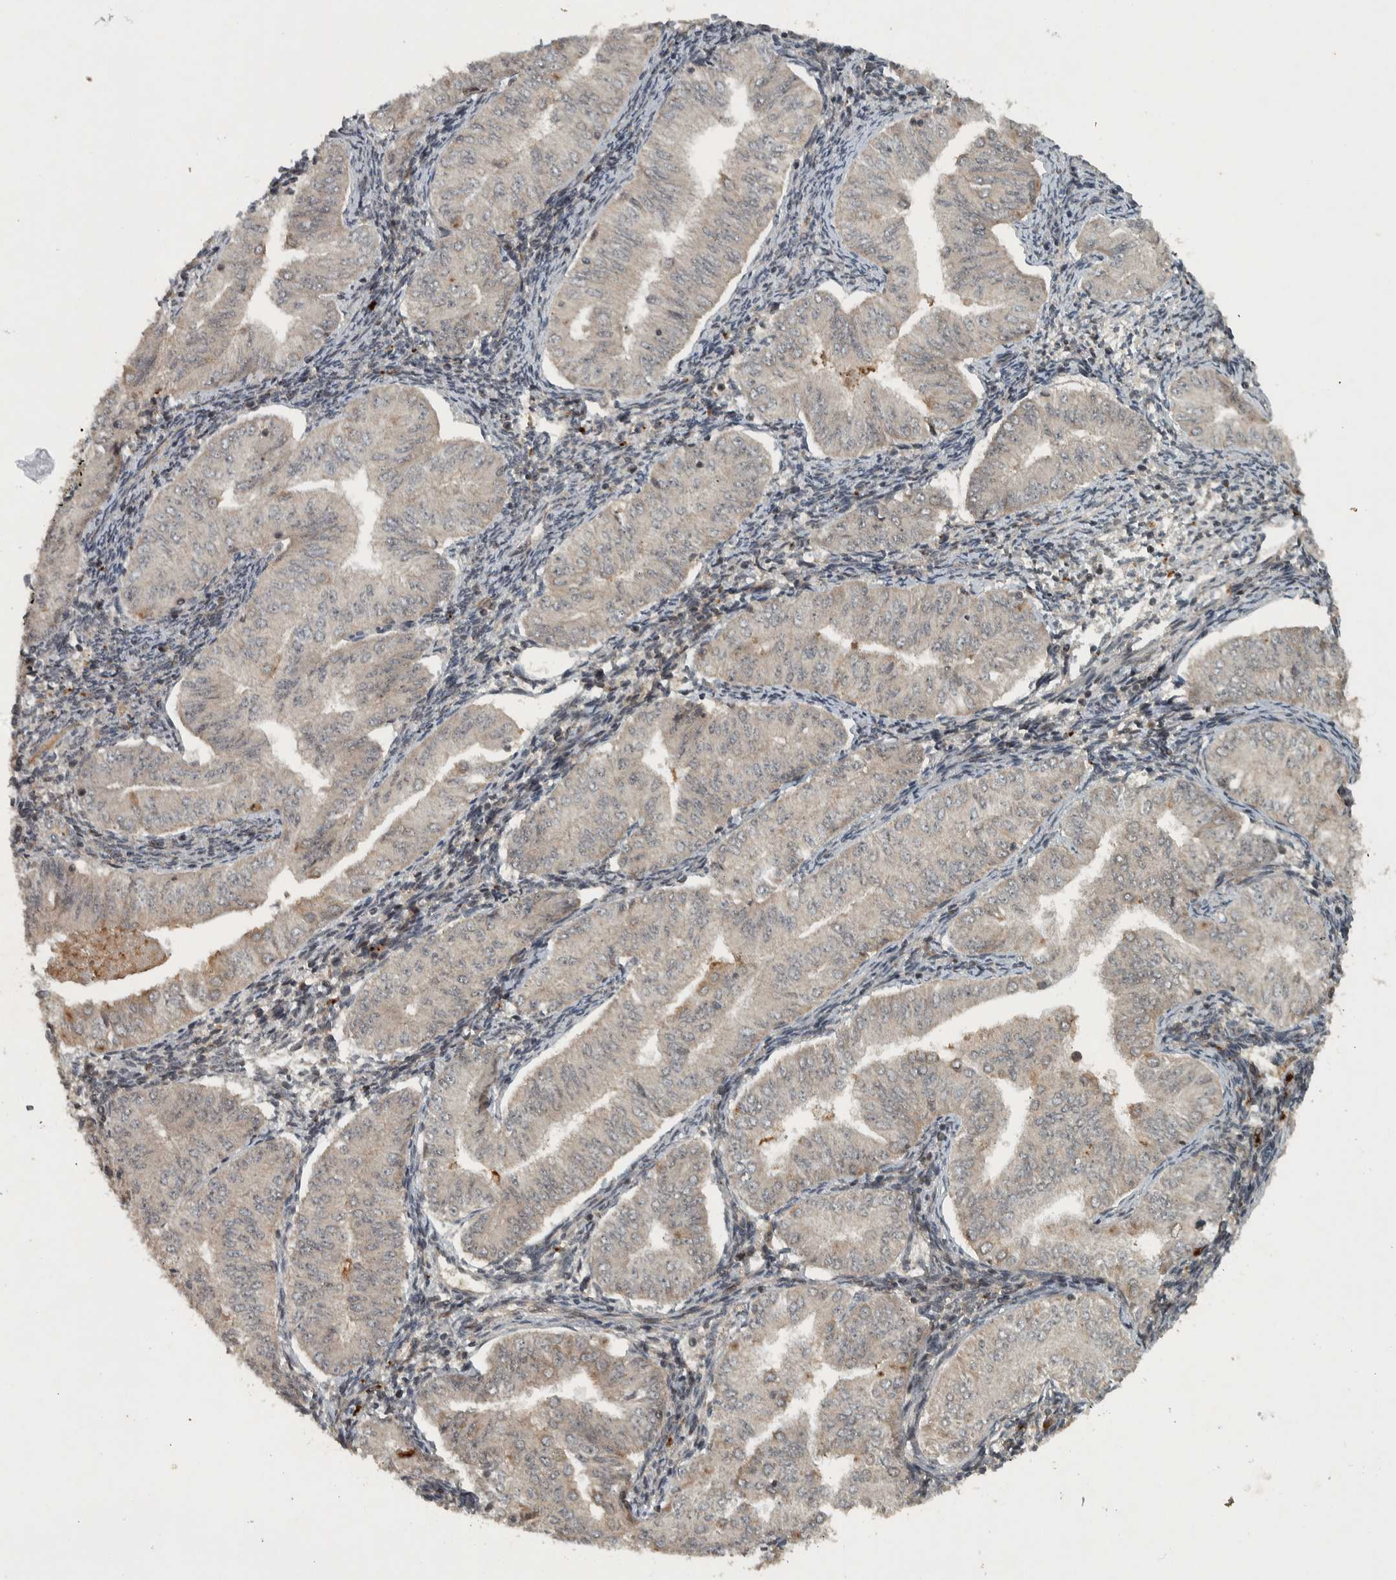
{"staining": {"intensity": "negative", "quantity": "none", "location": "none"}, "tissue": "endometrial cancer", "cell_type": "Tumor cells", "image_type": "cancer", "snomed": [{"axis": "morphology", "description": "Normal tissue, NOS"}, {"axis": "morphology", "description": "Adenocarcinoma, NOS"}, {"axis": "topography", "description": "Endometrium"}], "caption": "Tumor cells are negative for brown protein staining in adenocarcinoma (endometrial). Nuclei are stained in blue.", "gene": "KIFAP3", "patient": {"sex": "female", "age": 53}}